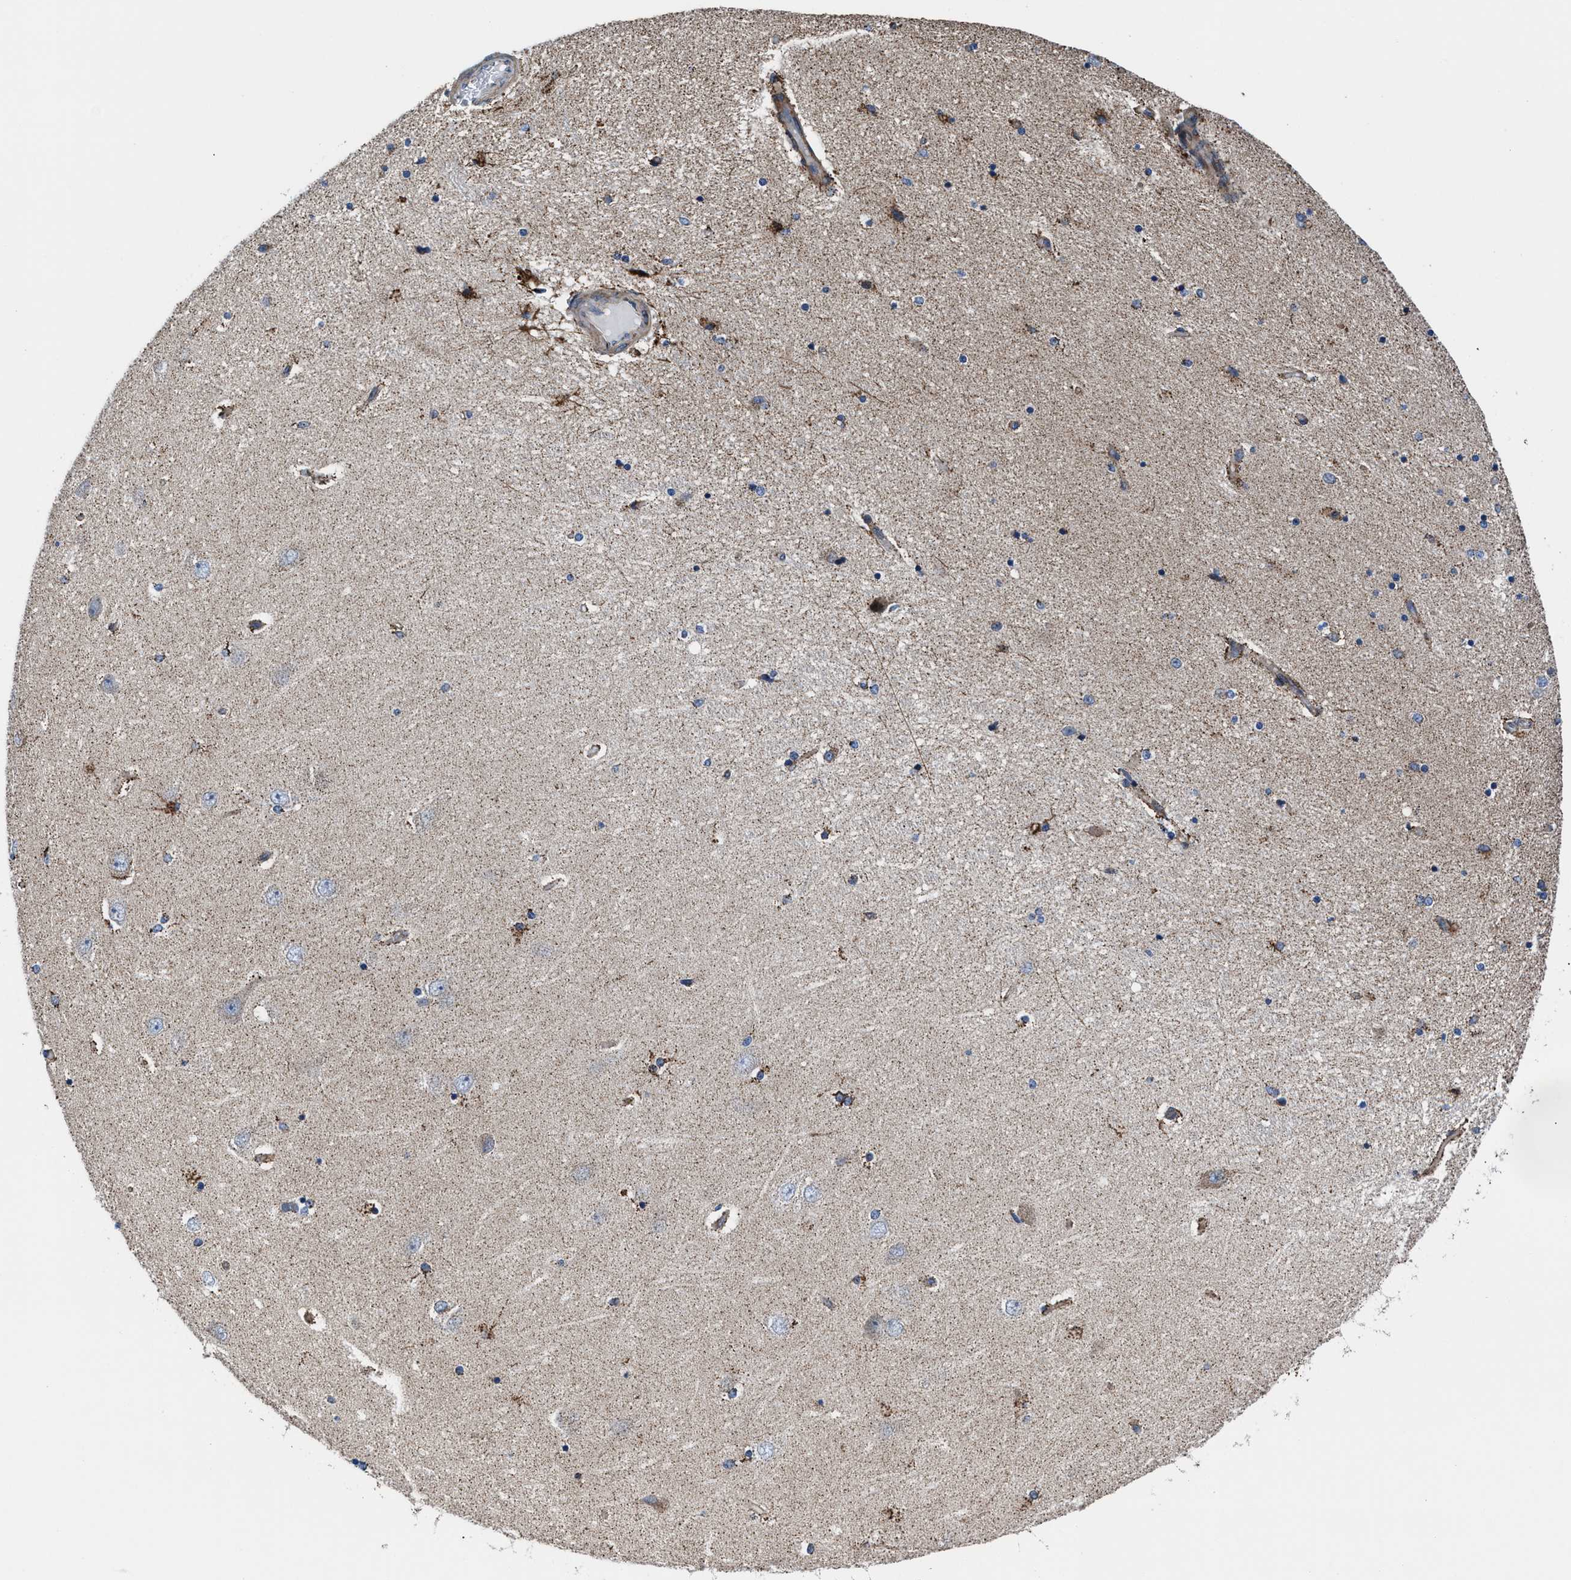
{"staining": {"intensity": "moderate", "quantity": "<25%", "location": "cytoplasmic/membranous"}, "tissue": "hippocampus", "cell_type": "Glial cells", "image_type": "normal", "snomed": [{"axis": "morphology", "description": "Normal tissue, NOS"}, {"axis": "topography", "description": "Hippocampus"}], "caption": "Hippocampus stained with a brown dye shows moderate cytoplasmic/membranous positive staining in about <25% of glial cells.", "gene": "PRR15L", "patient": {"sex": "female", "age": 54}}